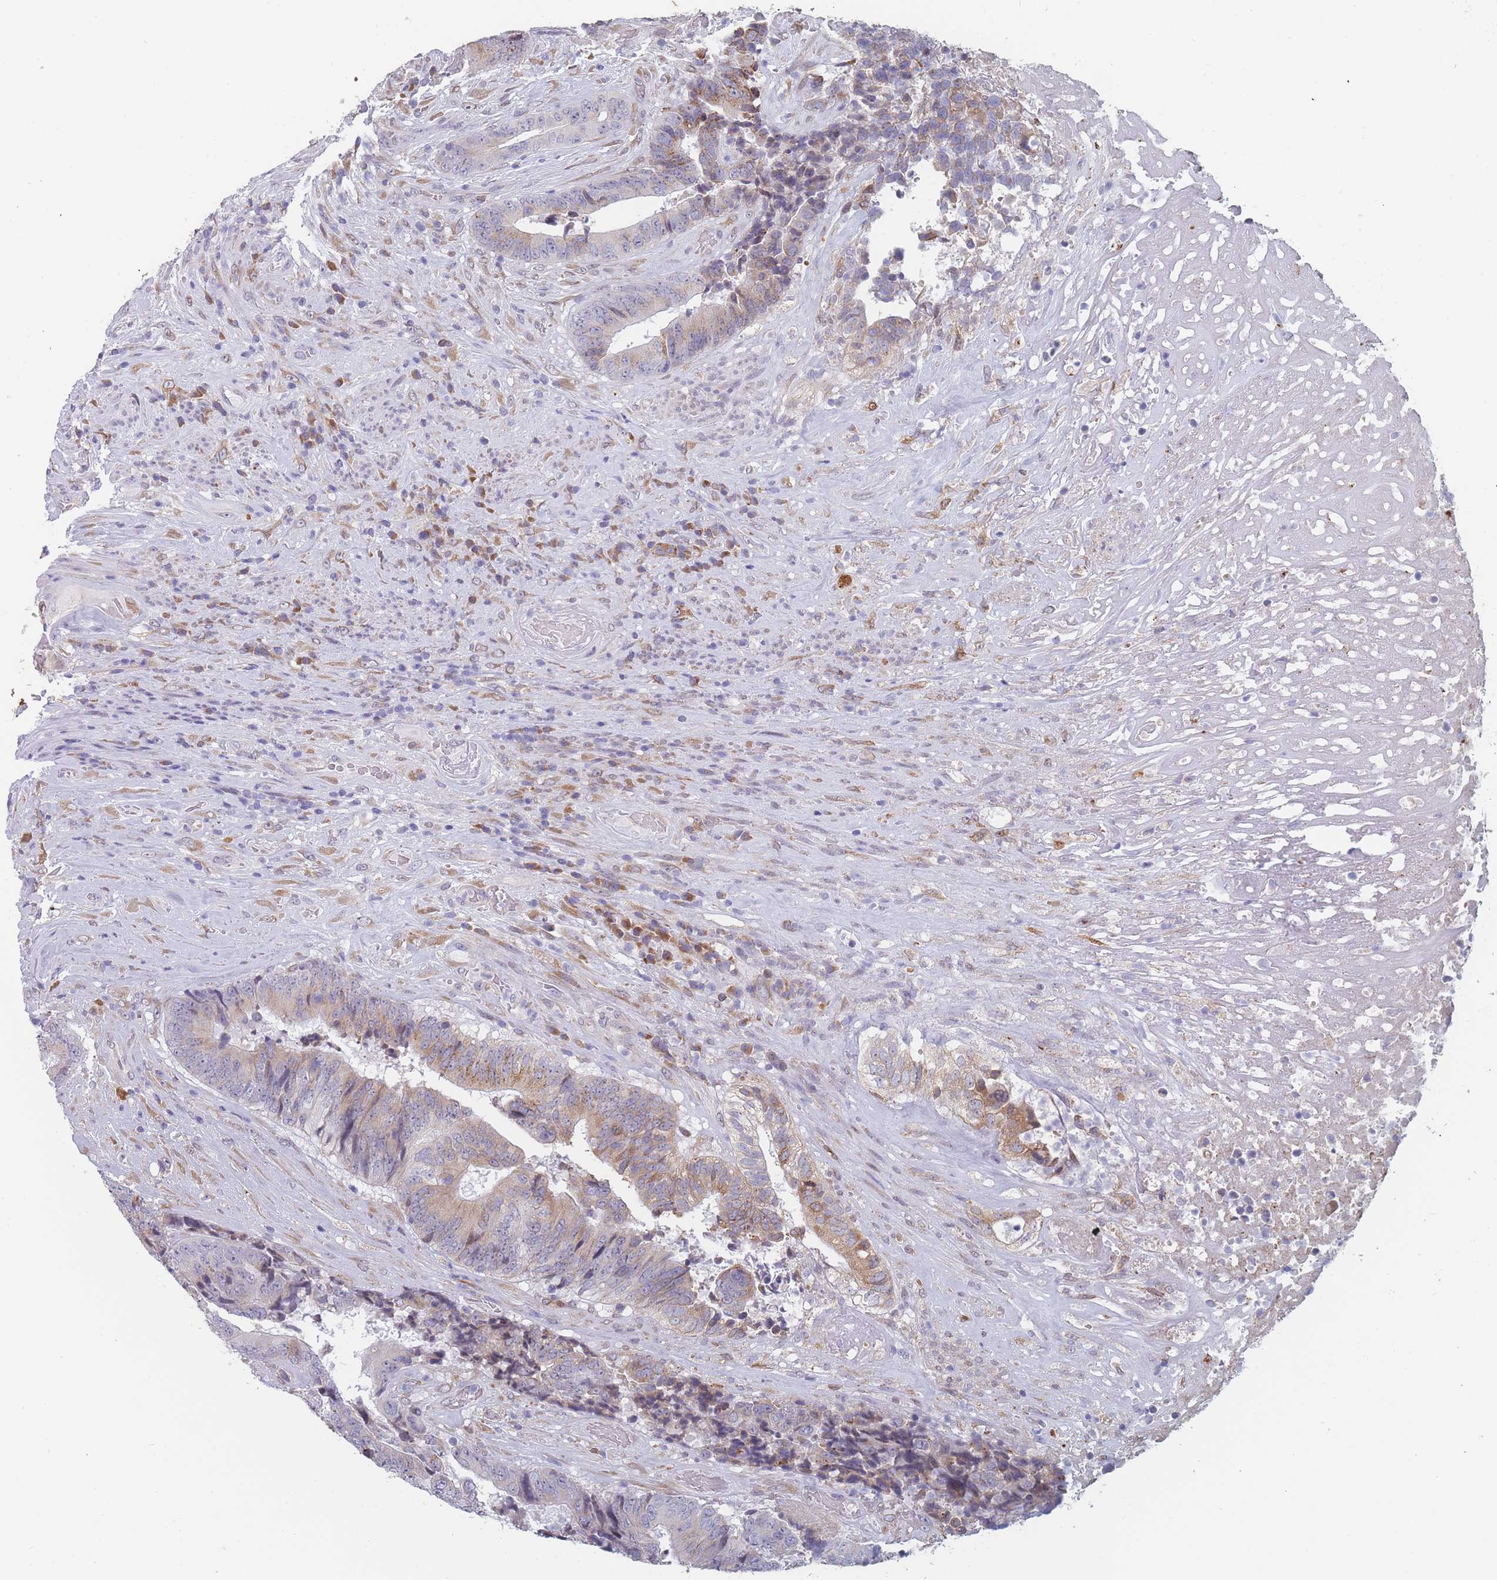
{"staining": {"intensity": "moderate", "quantity": "<25%", "location": "cytoplasmic/membranous"}, "tissue": "colorectal cancer", "cell_type": "Tumor cells", "image_type": "cancer", "snomed": [{"axis": "morphology", "description": "Adenocarcinoma, NOS"}, {"axis": "topography", "description": "Rectum"}], "caption": "Colorectal adenocarcinoma tissue displays moderate cytoplasmic/membranous positivity in approximately <25% of tumor cells Immunohistochemistry stains the protein in brown and the nuclei are stained blue.", "gene": "TMED10", "patient": {"sex": "male", "age": 72}}